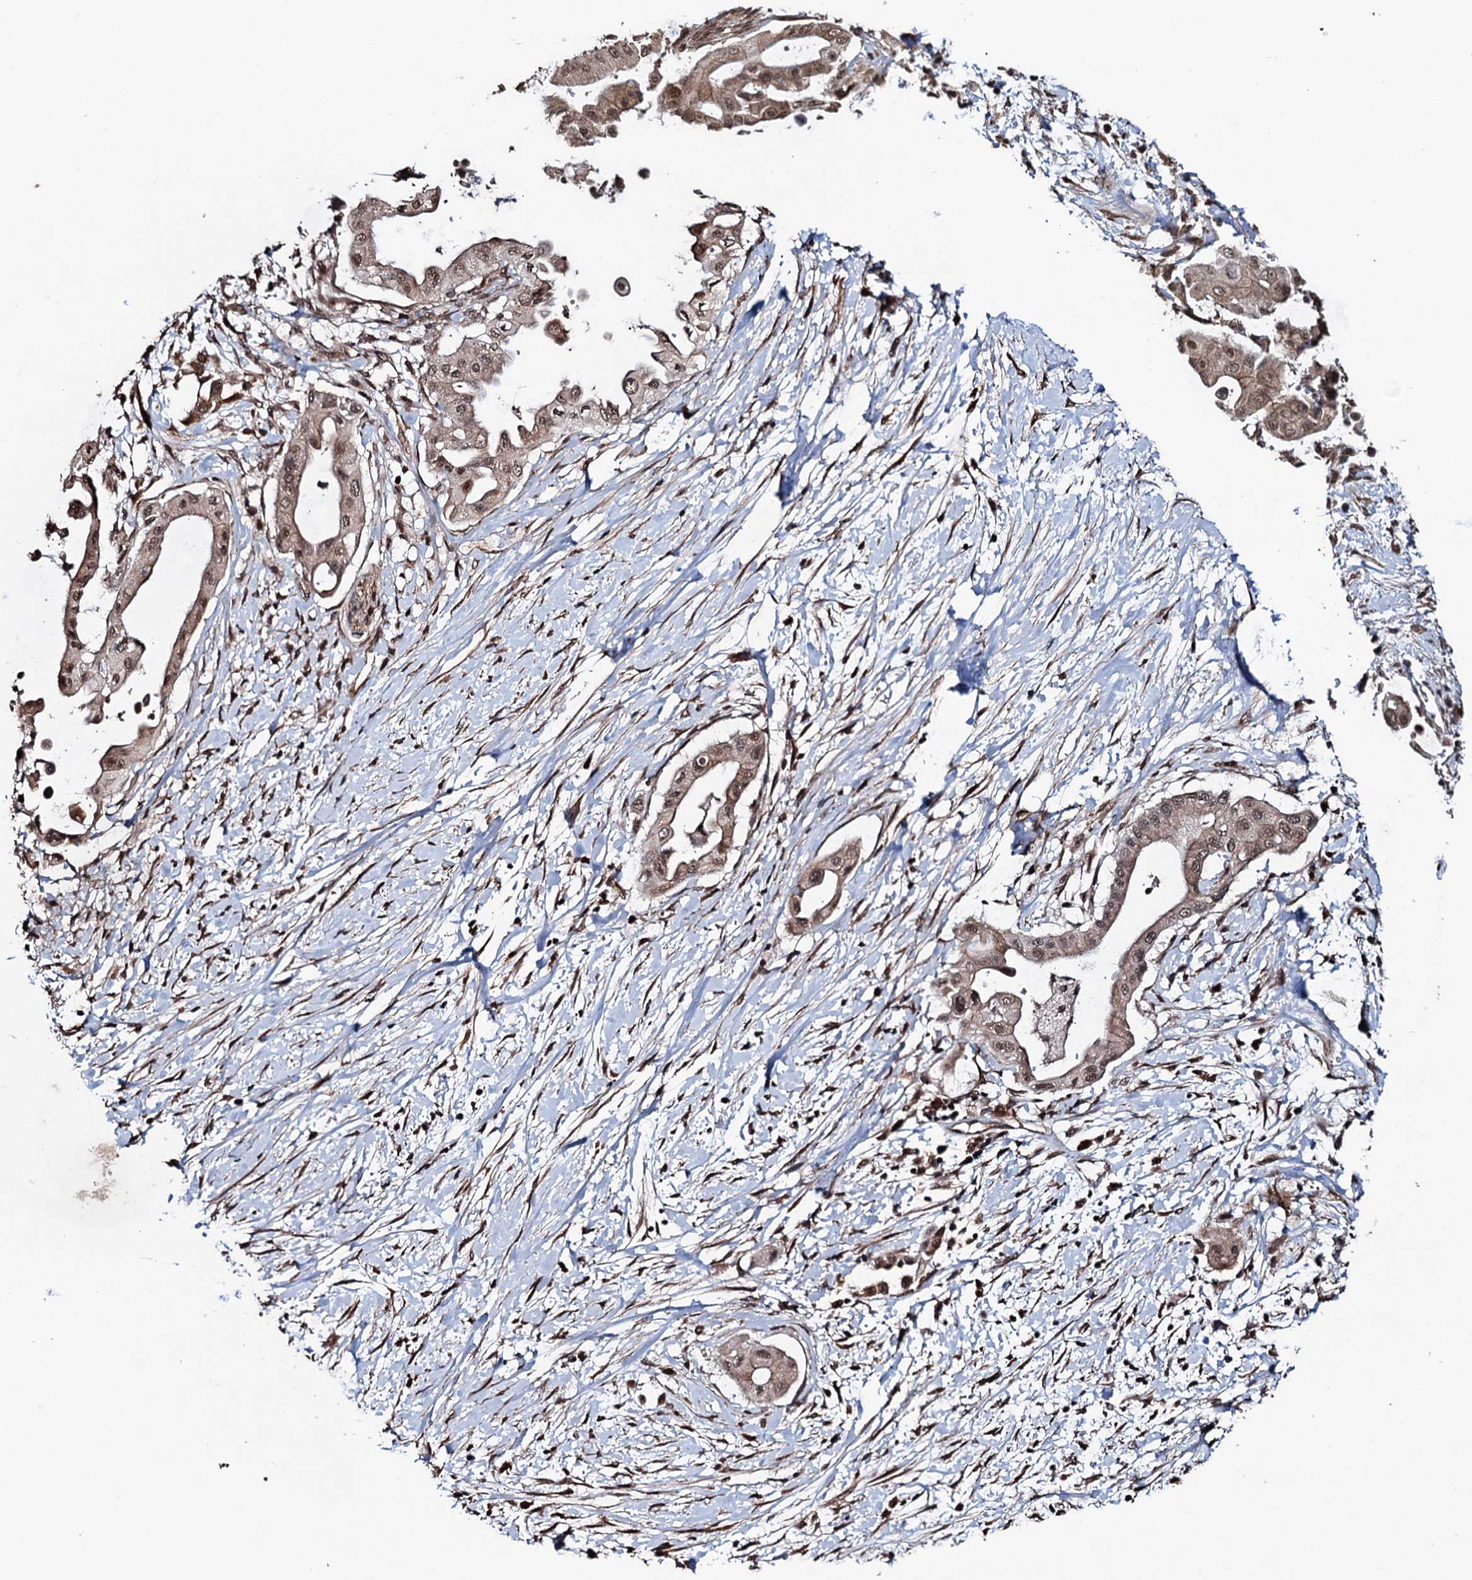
{"staining": {"intensity": "moderate", "quantity": ">75%", "location": "cytoplasmic/membranous,nuclear"}, "tissue": "pancreatic cancer", "cell_type": "Tumor cells", "image_type": "cancer", "snomed": [{"axis": "morphology", "description": "Adenocarcinoma, NOS"}, {"axis": "topography", "description": "Pancreas"}], "caption": "The immunohistochemical stain labels moderate cytoplasmic/membranous and nuclear positivity in tumor cells of pancreatic adenocarcinoma tissue.", "gene": "EYA4", "patient": {"sex": "male", "age": 68}}